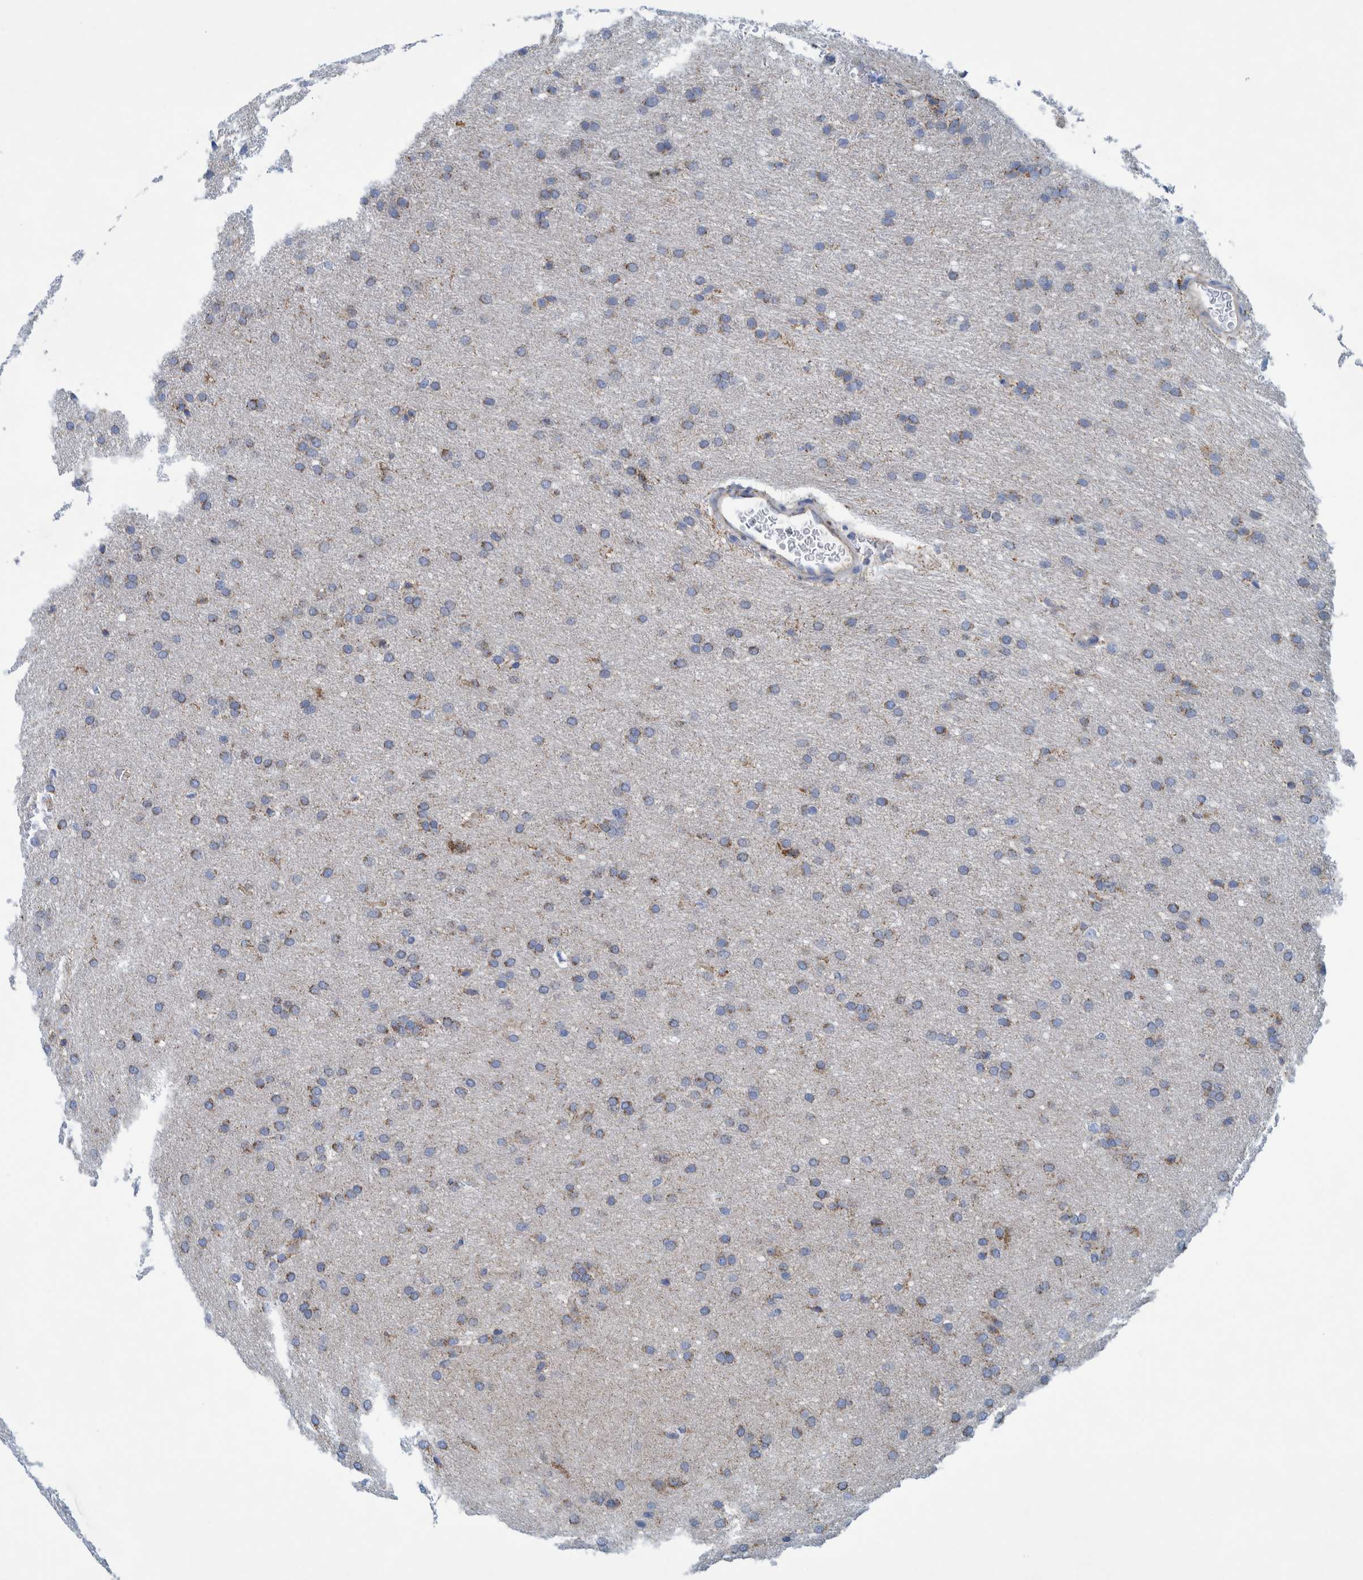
{"staining": {"intensity": "moderate", "quantity": "<25%", "location": "cytoplasmic/membranous"}, "tissue": "glioma", "cell_type": "Tumor cells", "image_type": "cancer", "snomed": [{"axis": "morphology", "description": "Glioma, malignant, Low grade"}, {"axis": "topography", "description": "Brain"}], "caption": "A photomicrograph of malignant glioma (low-grade) stained for a protein displays moderate cytoplasmic/membranous brown staining in tumor cells. The staining was performed using DAB (3,3'-diaminobenzidine) to visualize the protein expression in brown, while the nuclei were stained in blue with hematoxylin (Magnification: 20x).", "gene": "MRPS7", "patient": {"sex": "female", "age": 37}}